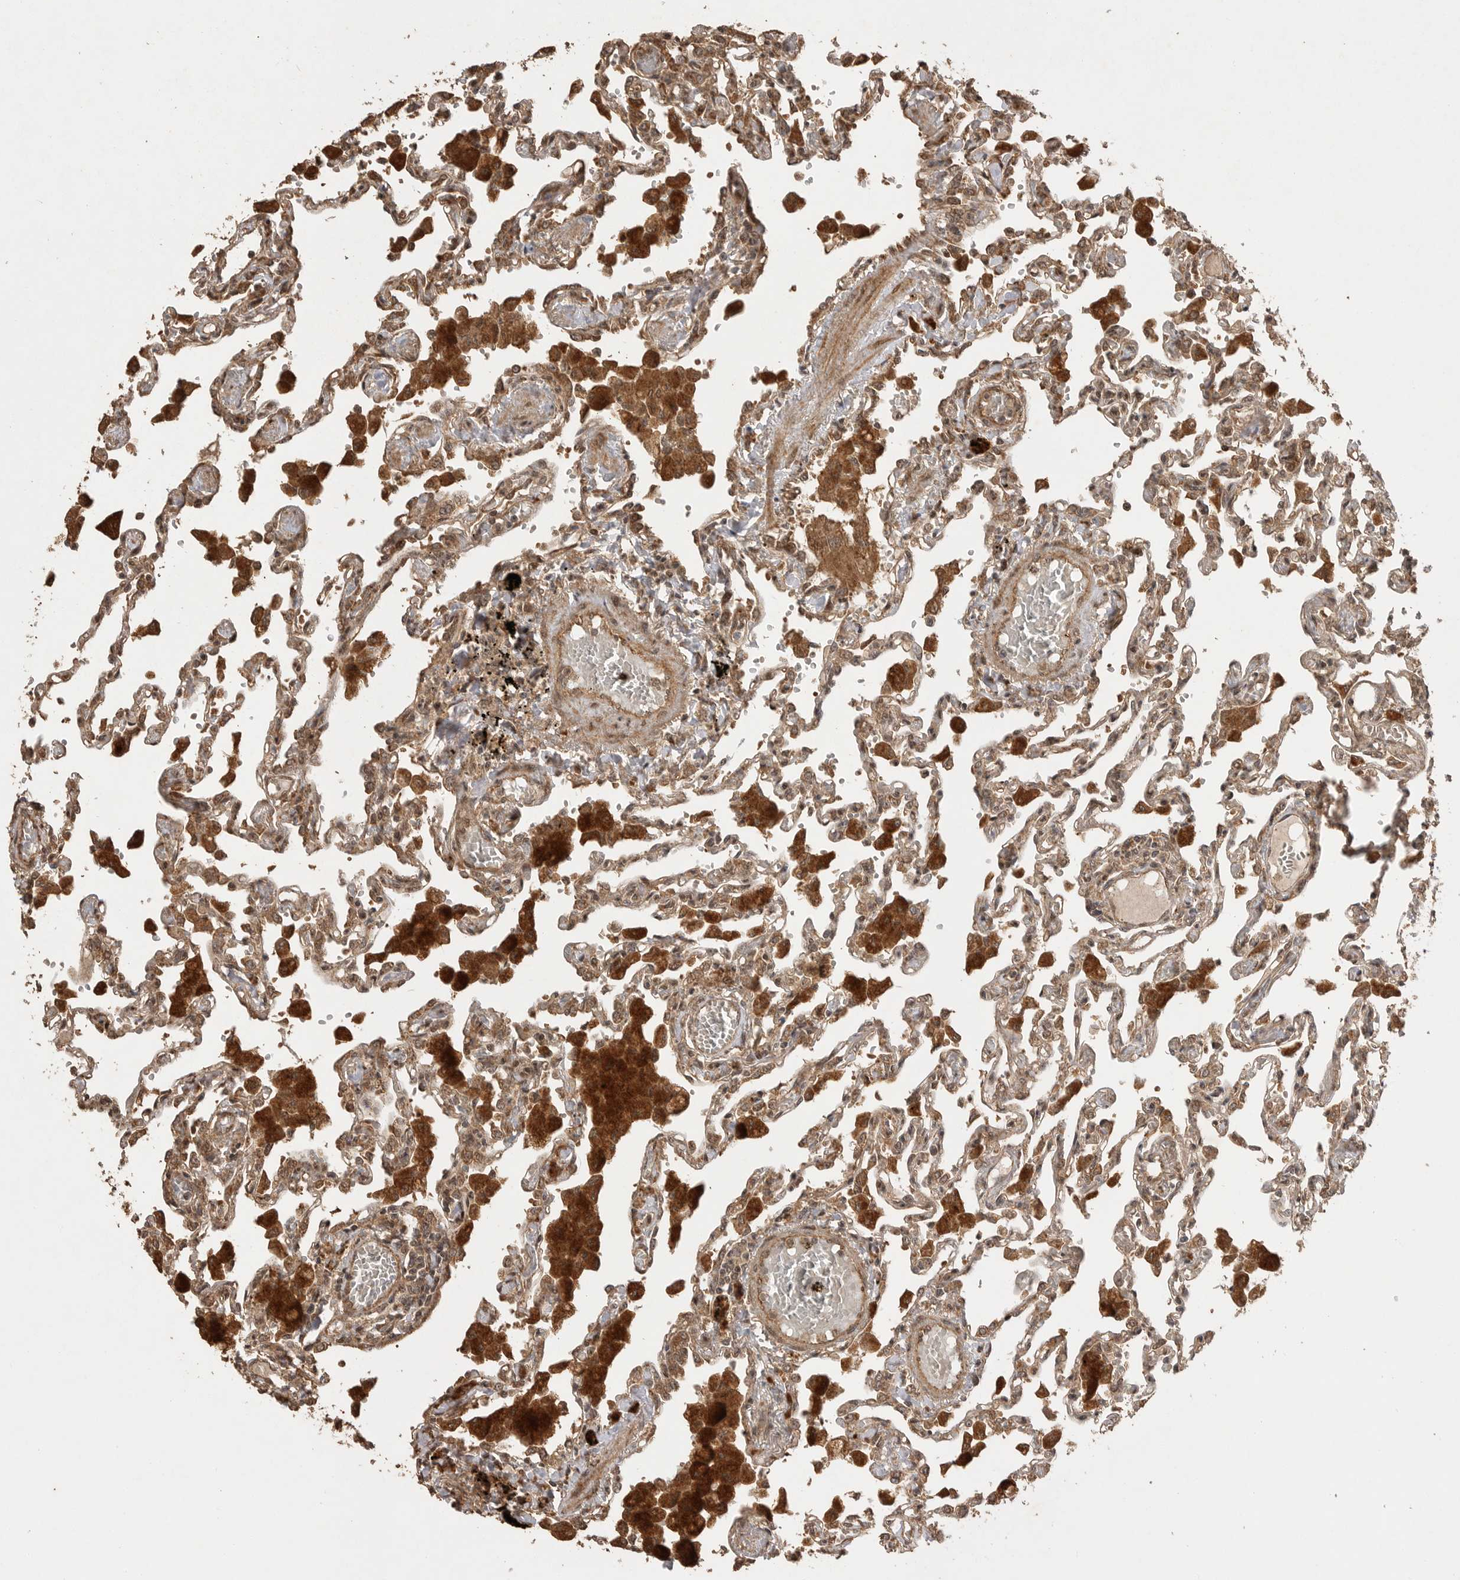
{"staining": {"intensity": "moderate", "quantity": ">75%", "location": "cytoplasmic/membranous,nuclear"}, "tissue": "lung", "cell_type": "Alveolar cells", "image_type": "normal", "snomed": [{"axis": "morphology", "description": "Normal tissue, NOS"}, {"axis": "topography", "description": "Bronchus"}, {"axis": "topography", "description": "Lung"}], "caption": "An image of lung stained for a protein shows moderate cytoplasmic/membranous,nuclear brown staining in alveolar cells.", "gene": "BOC", "patient": {"sex": "female", "age": 49}}